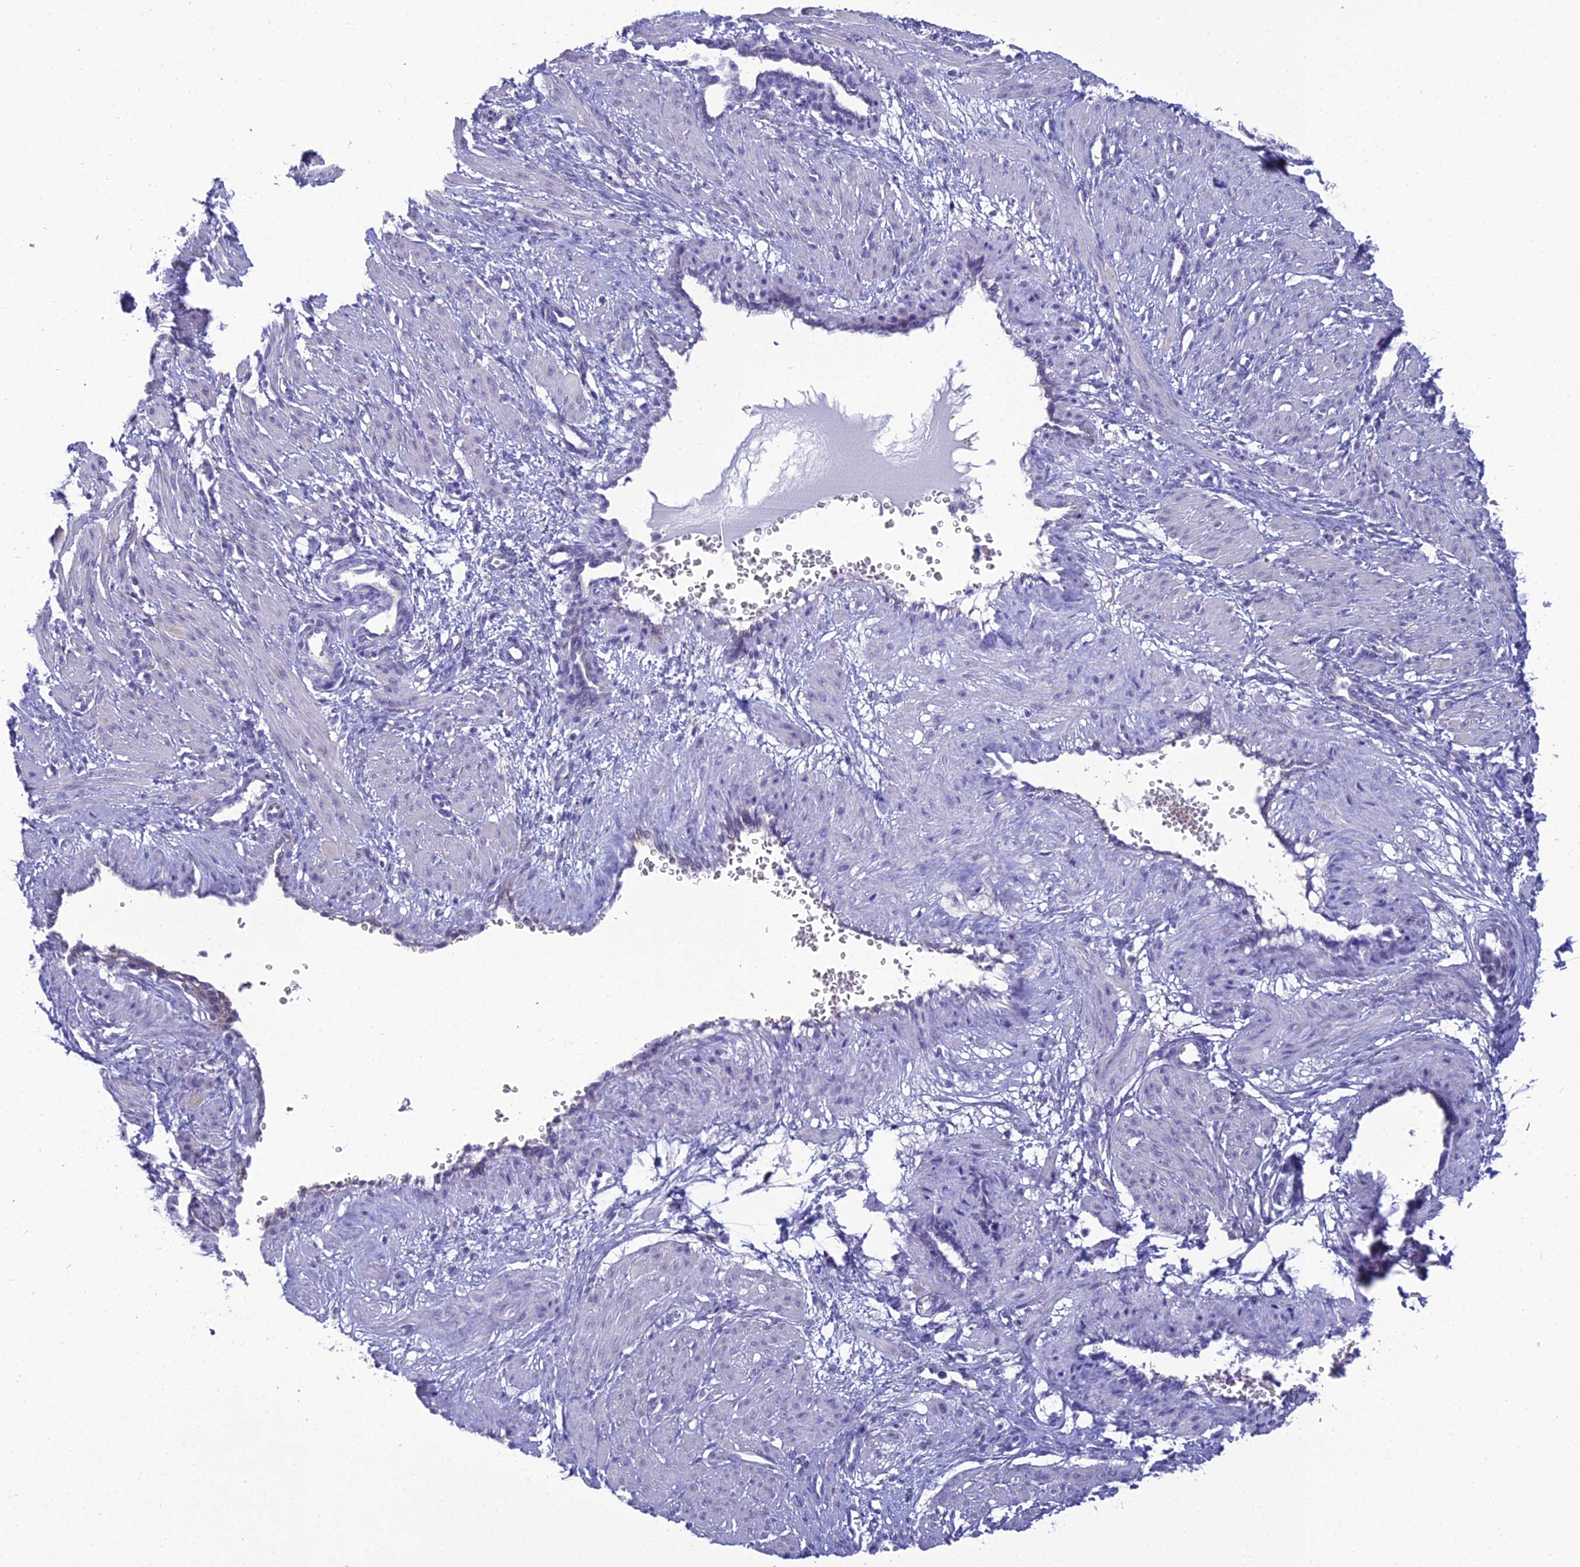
{"staining": {"intensity": "negative", "quantity": "none", "location": "none"}, "tissue": "smooth muscle", "cell_type": "Smooth muscle cells", "image_type": "normal", "snomed": [{"axis": "morphology", "description": "Normal tissue, NOS"}, {"axis": "topography", "description": "Endometrium"}], "caption": "Immunohistochemistry histopathology image of normal smooth muscle: human smooth muscle stained with DAB (3,3'-diaminobenzidine) shows no significant protein positivity in smooth muscle cells.", "gene": "GNPNAT1", "patient": {"sex": "female", "age": 33}}